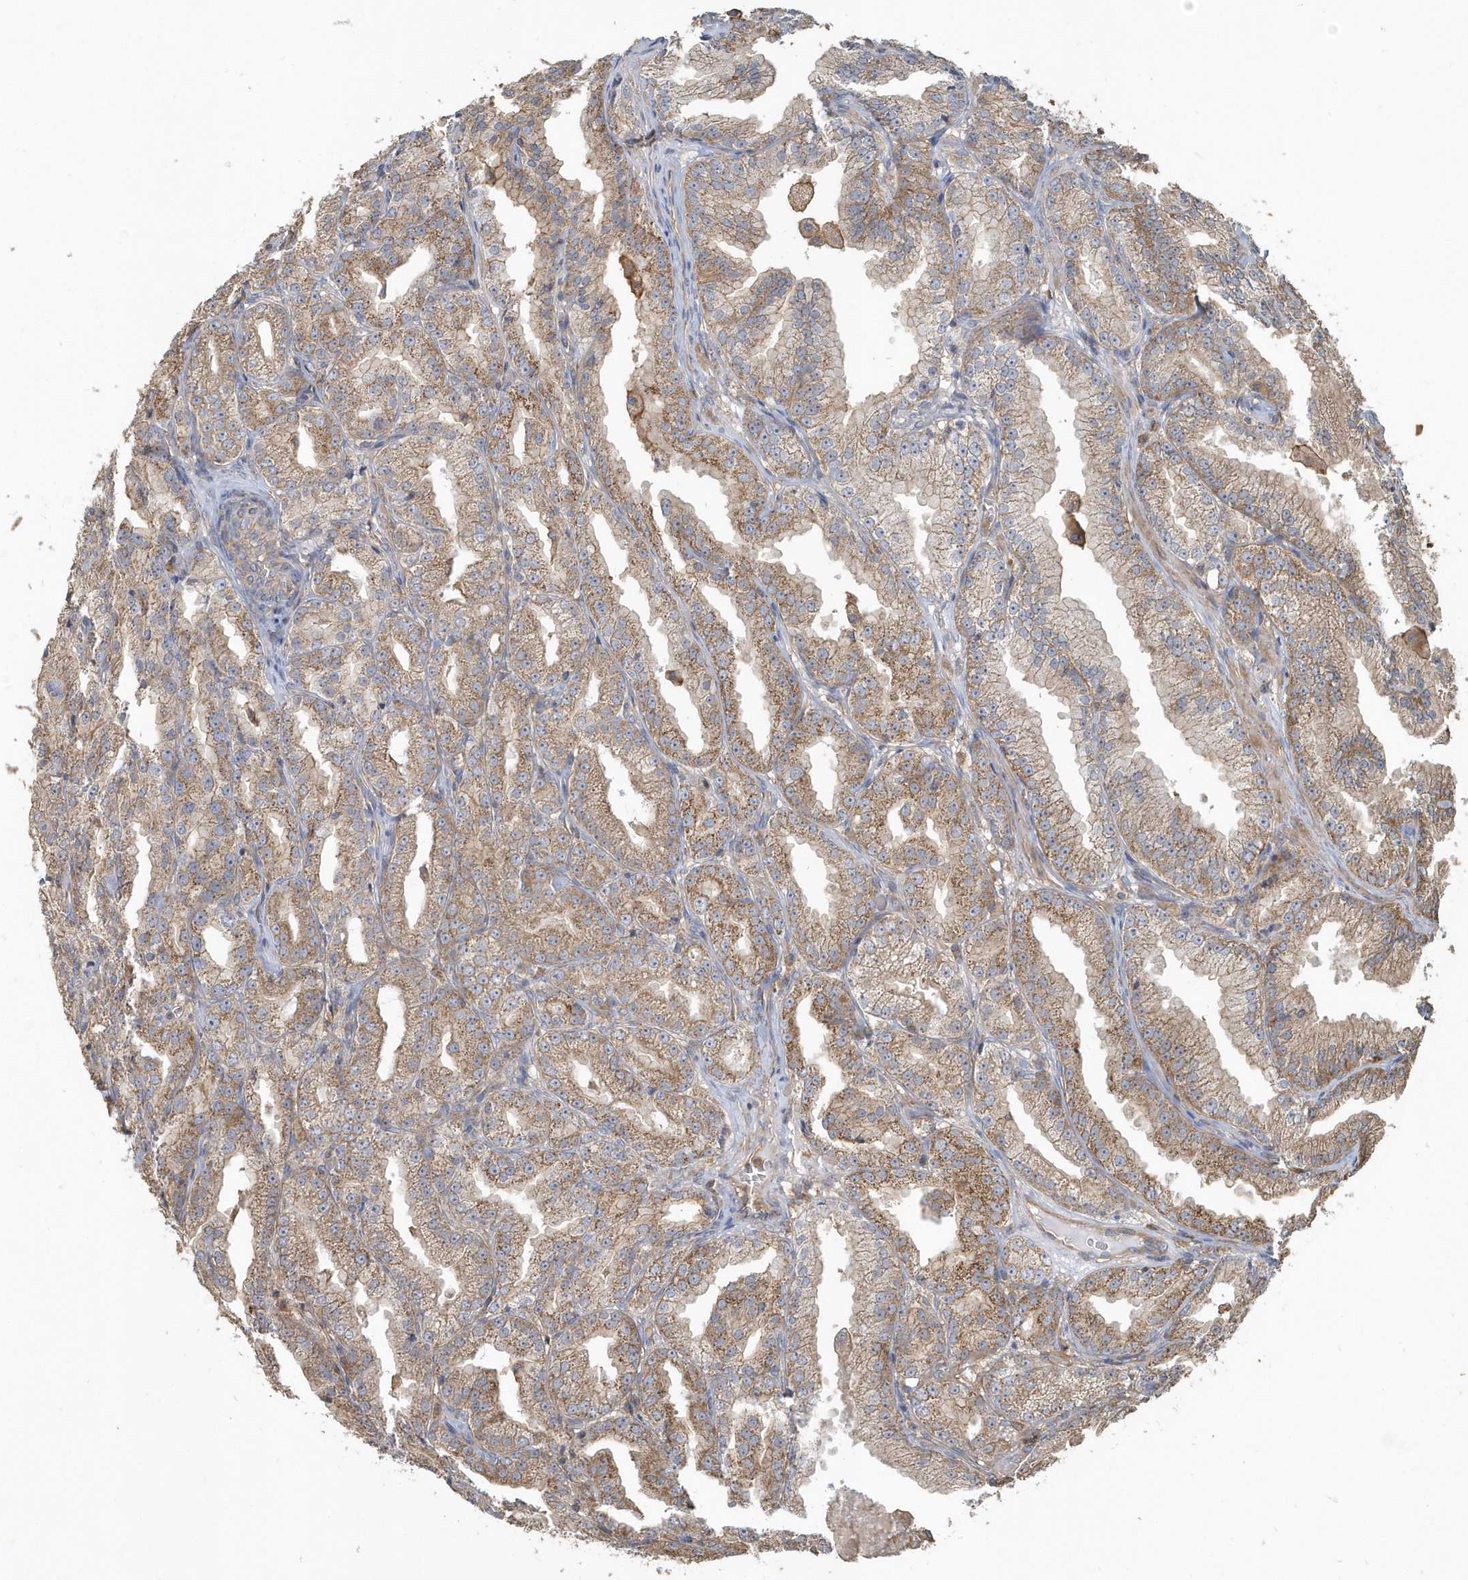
{"staining": {"intensity": "moderate", "quantity": ">75%", "location": "cytoplasmic/membranous"}, "tissue": "prostate cancer", "cell_type": "Tumor cells", "image_type": "cancer", "snomed": [{"axis": "morphology", "description": "Adenocarcinoma, High grade"}, {"axis": "topography", "description": "Prostate"}], "caption": "Human adenocarcinoma (high-grade) (prostate) stained with a protein marker exhibits moderate staining in tumor cells.", "gene": "TRAIP", "patient": {"sex": "male", "age": 61}}